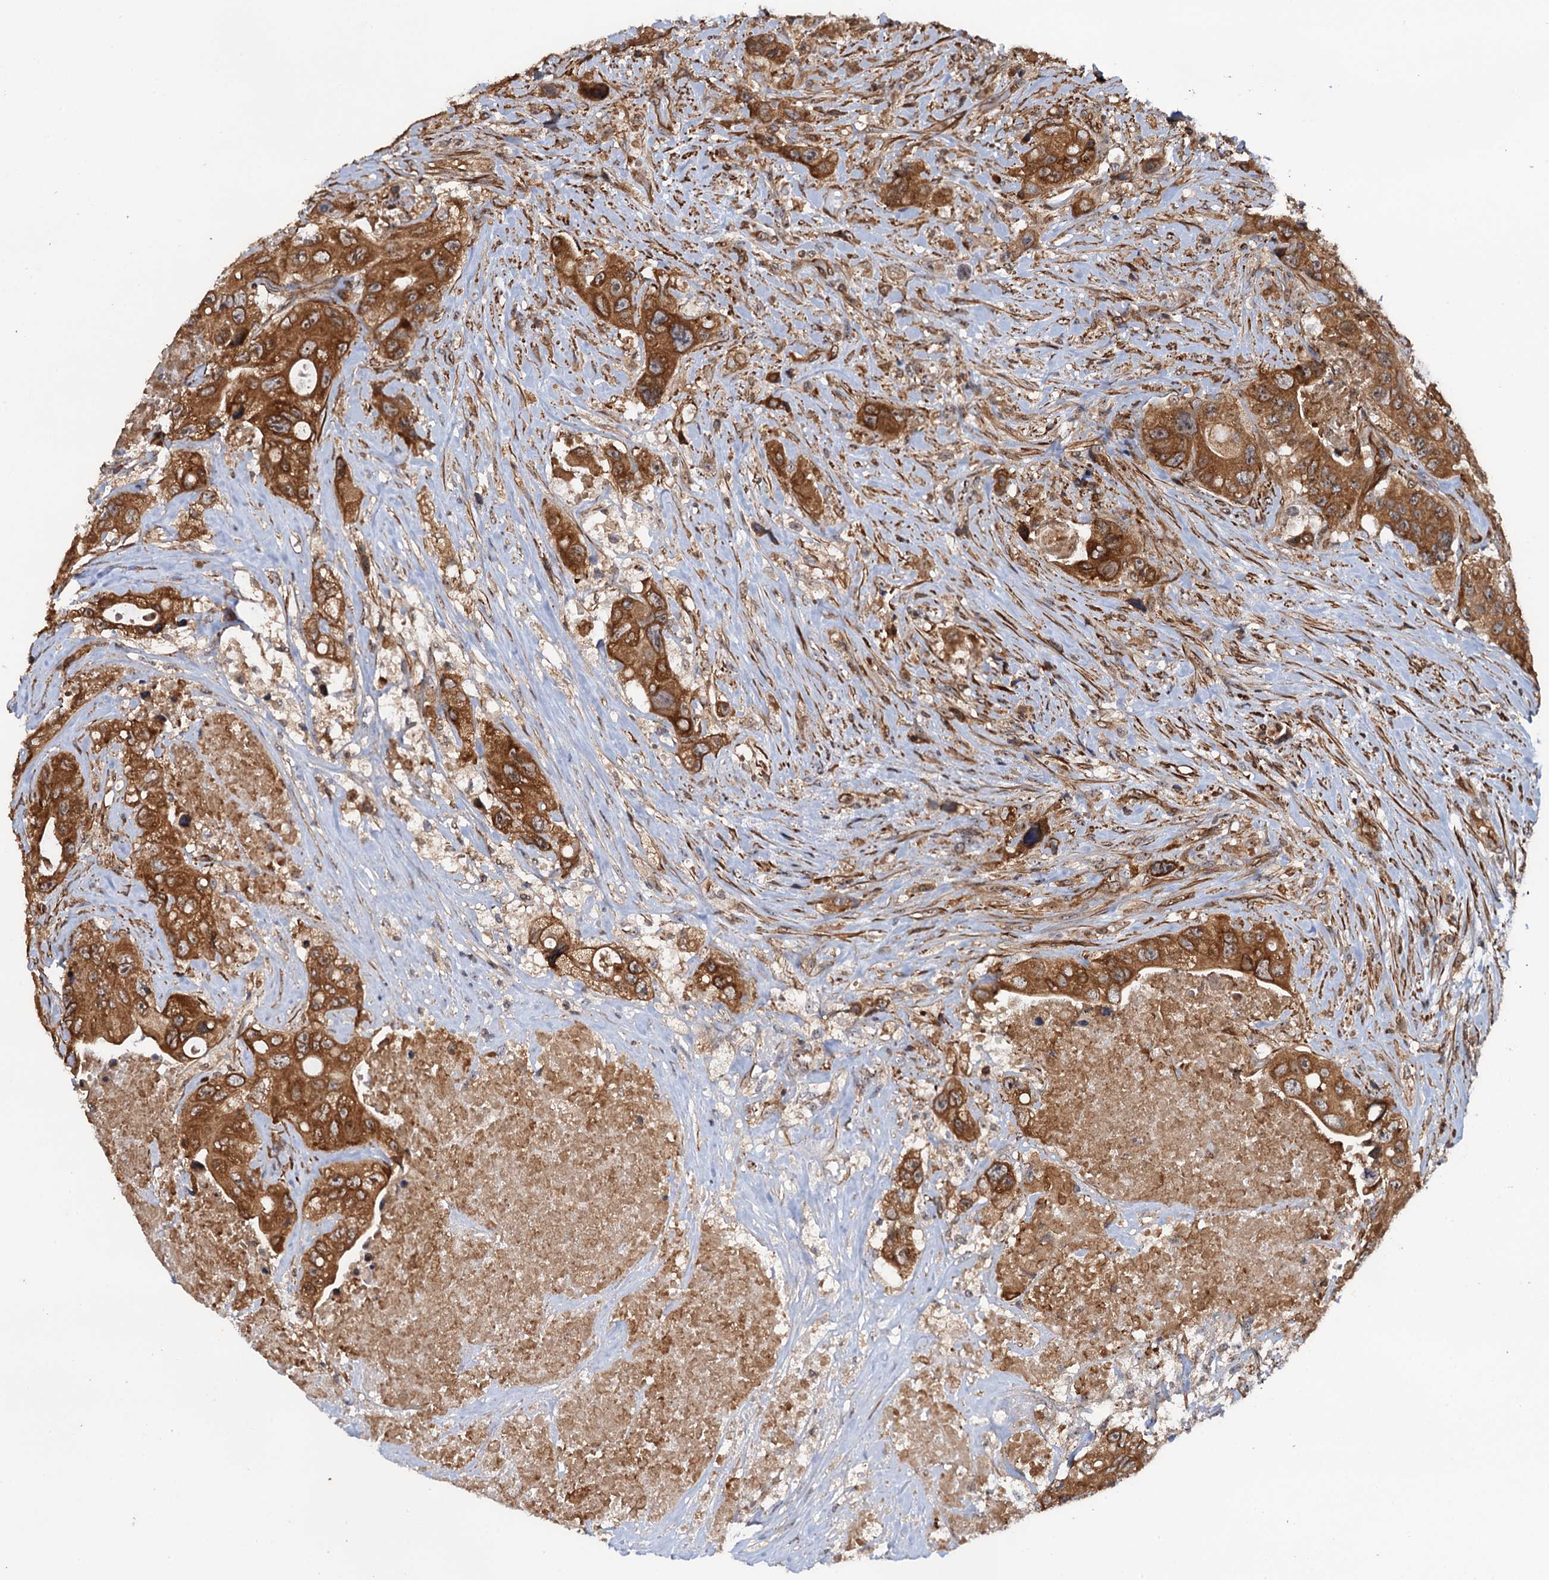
{"staining": {"intensity": "strong", "quantity": ">75%", "location": "cytoplasmic/membranous"}, "tissue": "colorectal cancer", "cell_type": "Tumor cells", "image_type": "cancer", "snomed": [{"axis": "morphology", "description": "Adenocarcinoma, NOS"}, {"axis": "topography", "description": "Colon"}], "caption": "A photomicrograph of human adenocarcinoma (colorectal) stained for a protein shows strong cytoplasmic/membranous brown staining in tumor cells.", "gene": "BORA", "patient": {"sex": "female", "age": 46}}